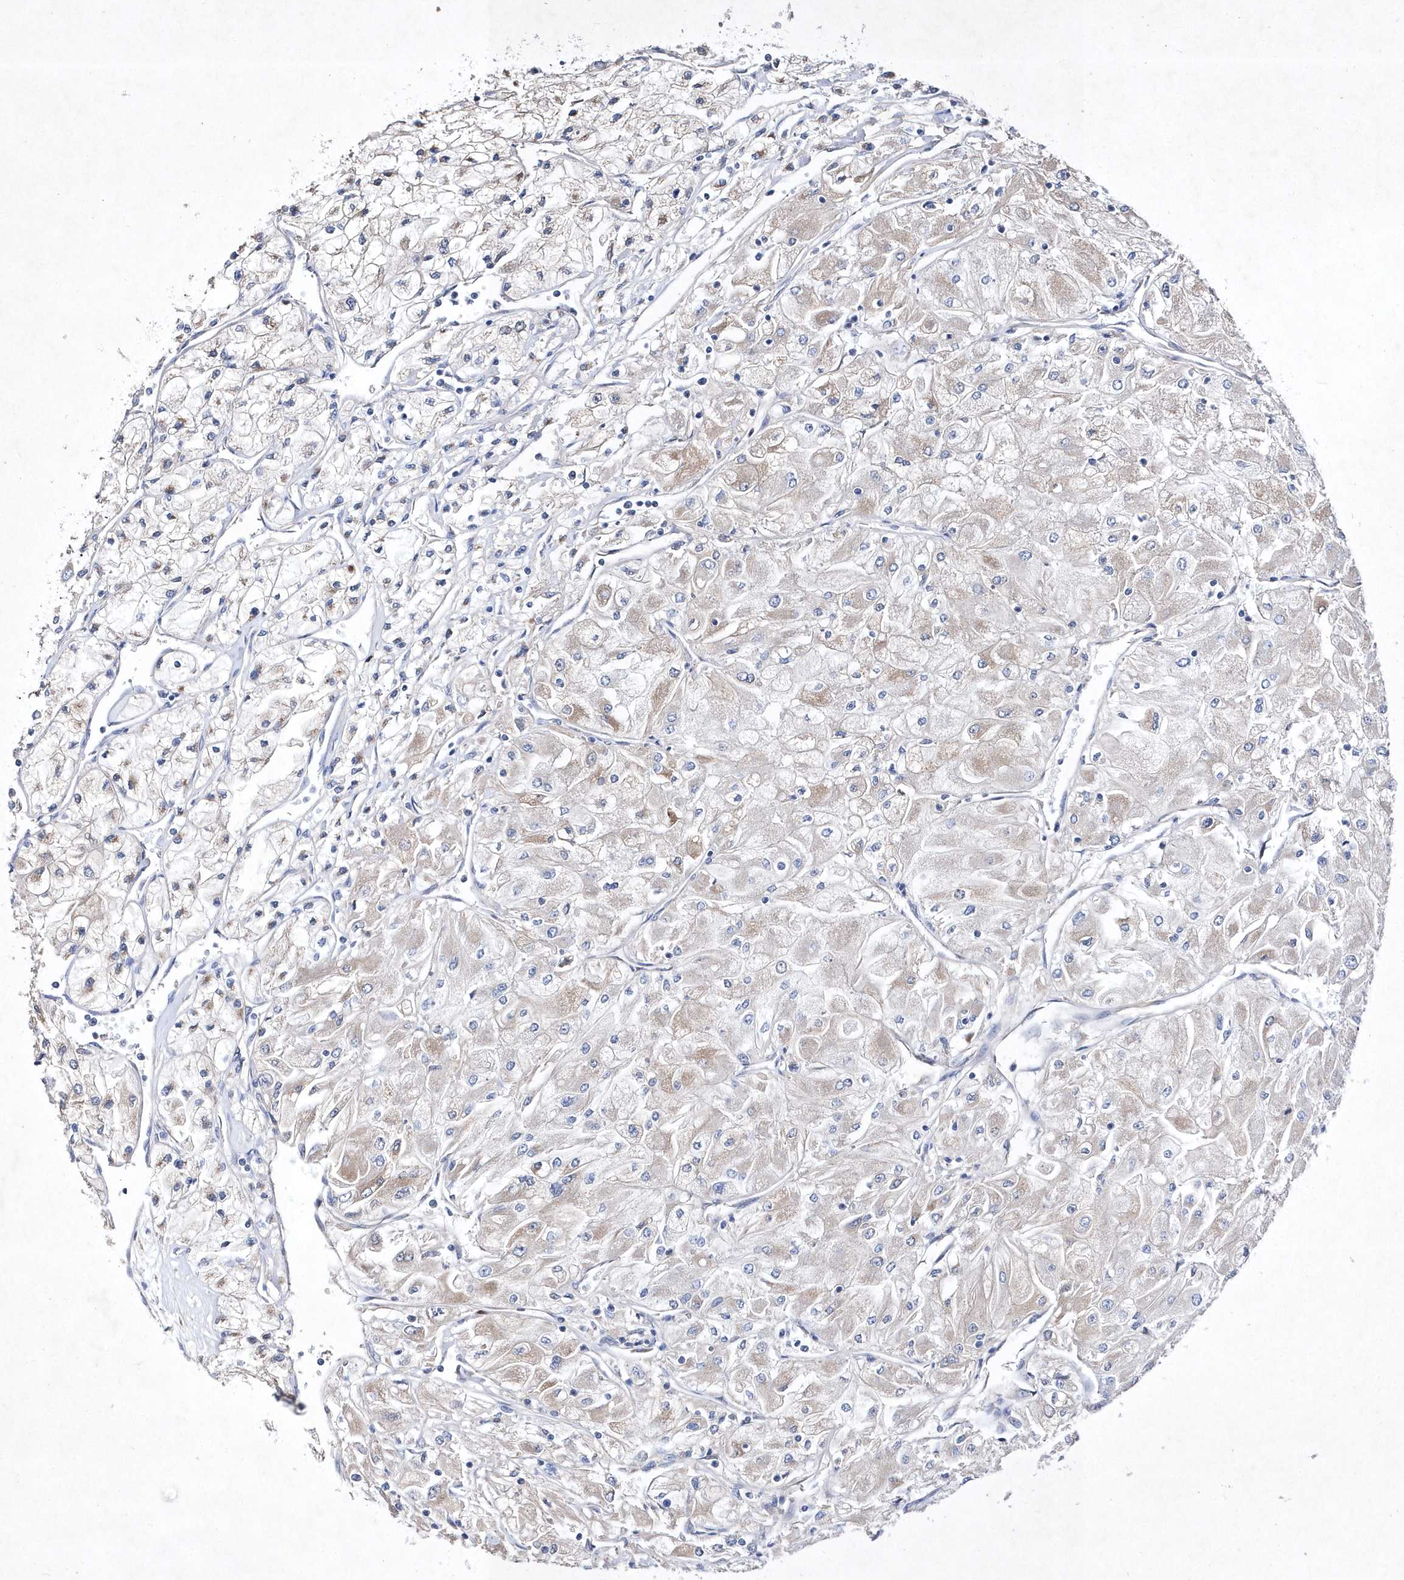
{"staining": {"intensity": "weak", "quantity": "<25%", "location": "cytoplasmic/membranous"}, "tissue": "renal cancer", "cell_type": "Tumor cells", "image_type": "cancer", "snomed": [{"axis": "morphology", "description": "Adenocarcinoma, NOS"}, {"axis": "topography", "description": "Kidney"}], "caption": "This is an immunohistochemistry (IHC) micrograph of renal cancer. There is no positivity in tumor cells.", "gene": "METTL8", "patient": {"sex": "male", "age": 80}}